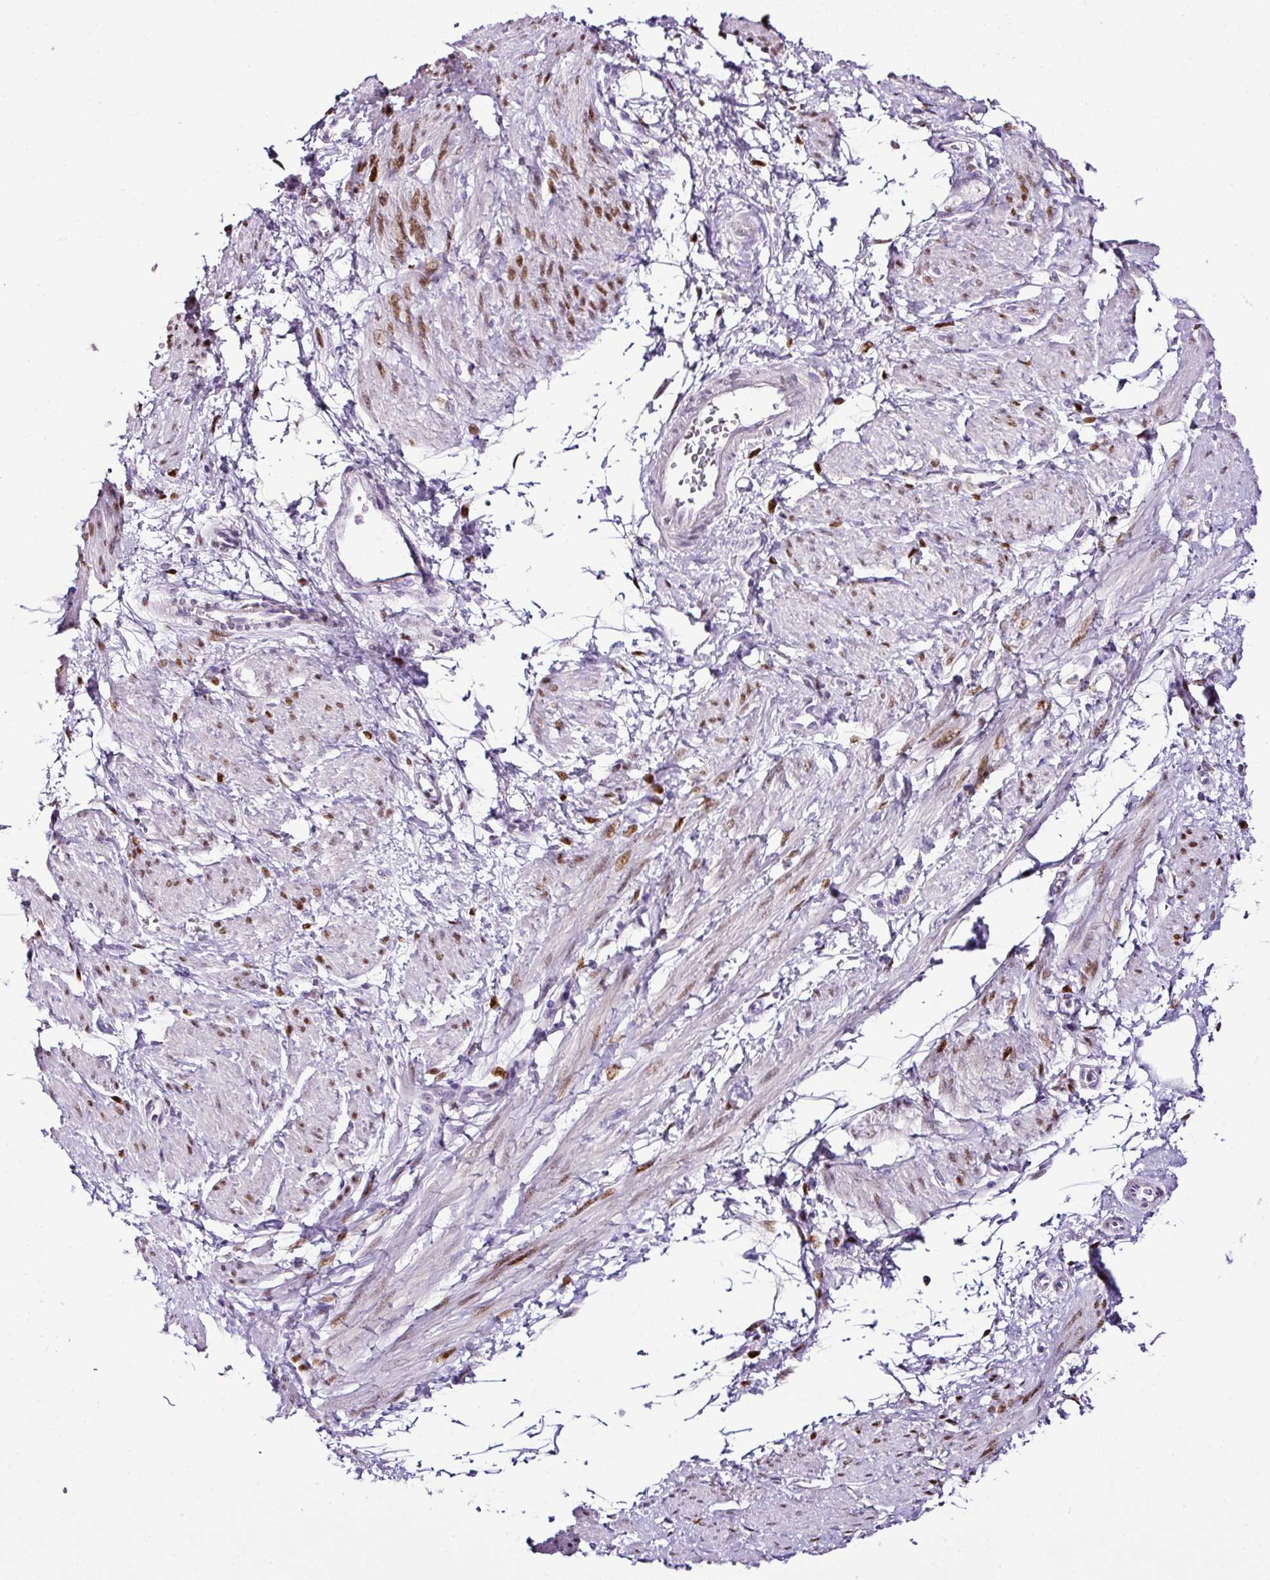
{"staining": {"intensity": "moderate", "quantity": "25%-75%", "location": "nuclear"}, "tissue": "smooth muscle", "cell_type": "Smooth muscle cells", "image_type": "normal", "snomed": [{"axis": "morphology", "description": "Normal tissue, NOS"}, {"axis": "topography", "description": "Smooth muscle"}, {"axis": "topography", "description": "Uterus"}], "caption": "Immunohistochemistry micrograph of unremarkable smooth muscle: human smooth muscle stained using IHC displays medium levels of moderate protein expression localized specifically in the nuclear of smooth muscle cells, appearing as a nuclear brown color.", "gene": "ESR1", "patient": {"sex": "female", "age": 39}}